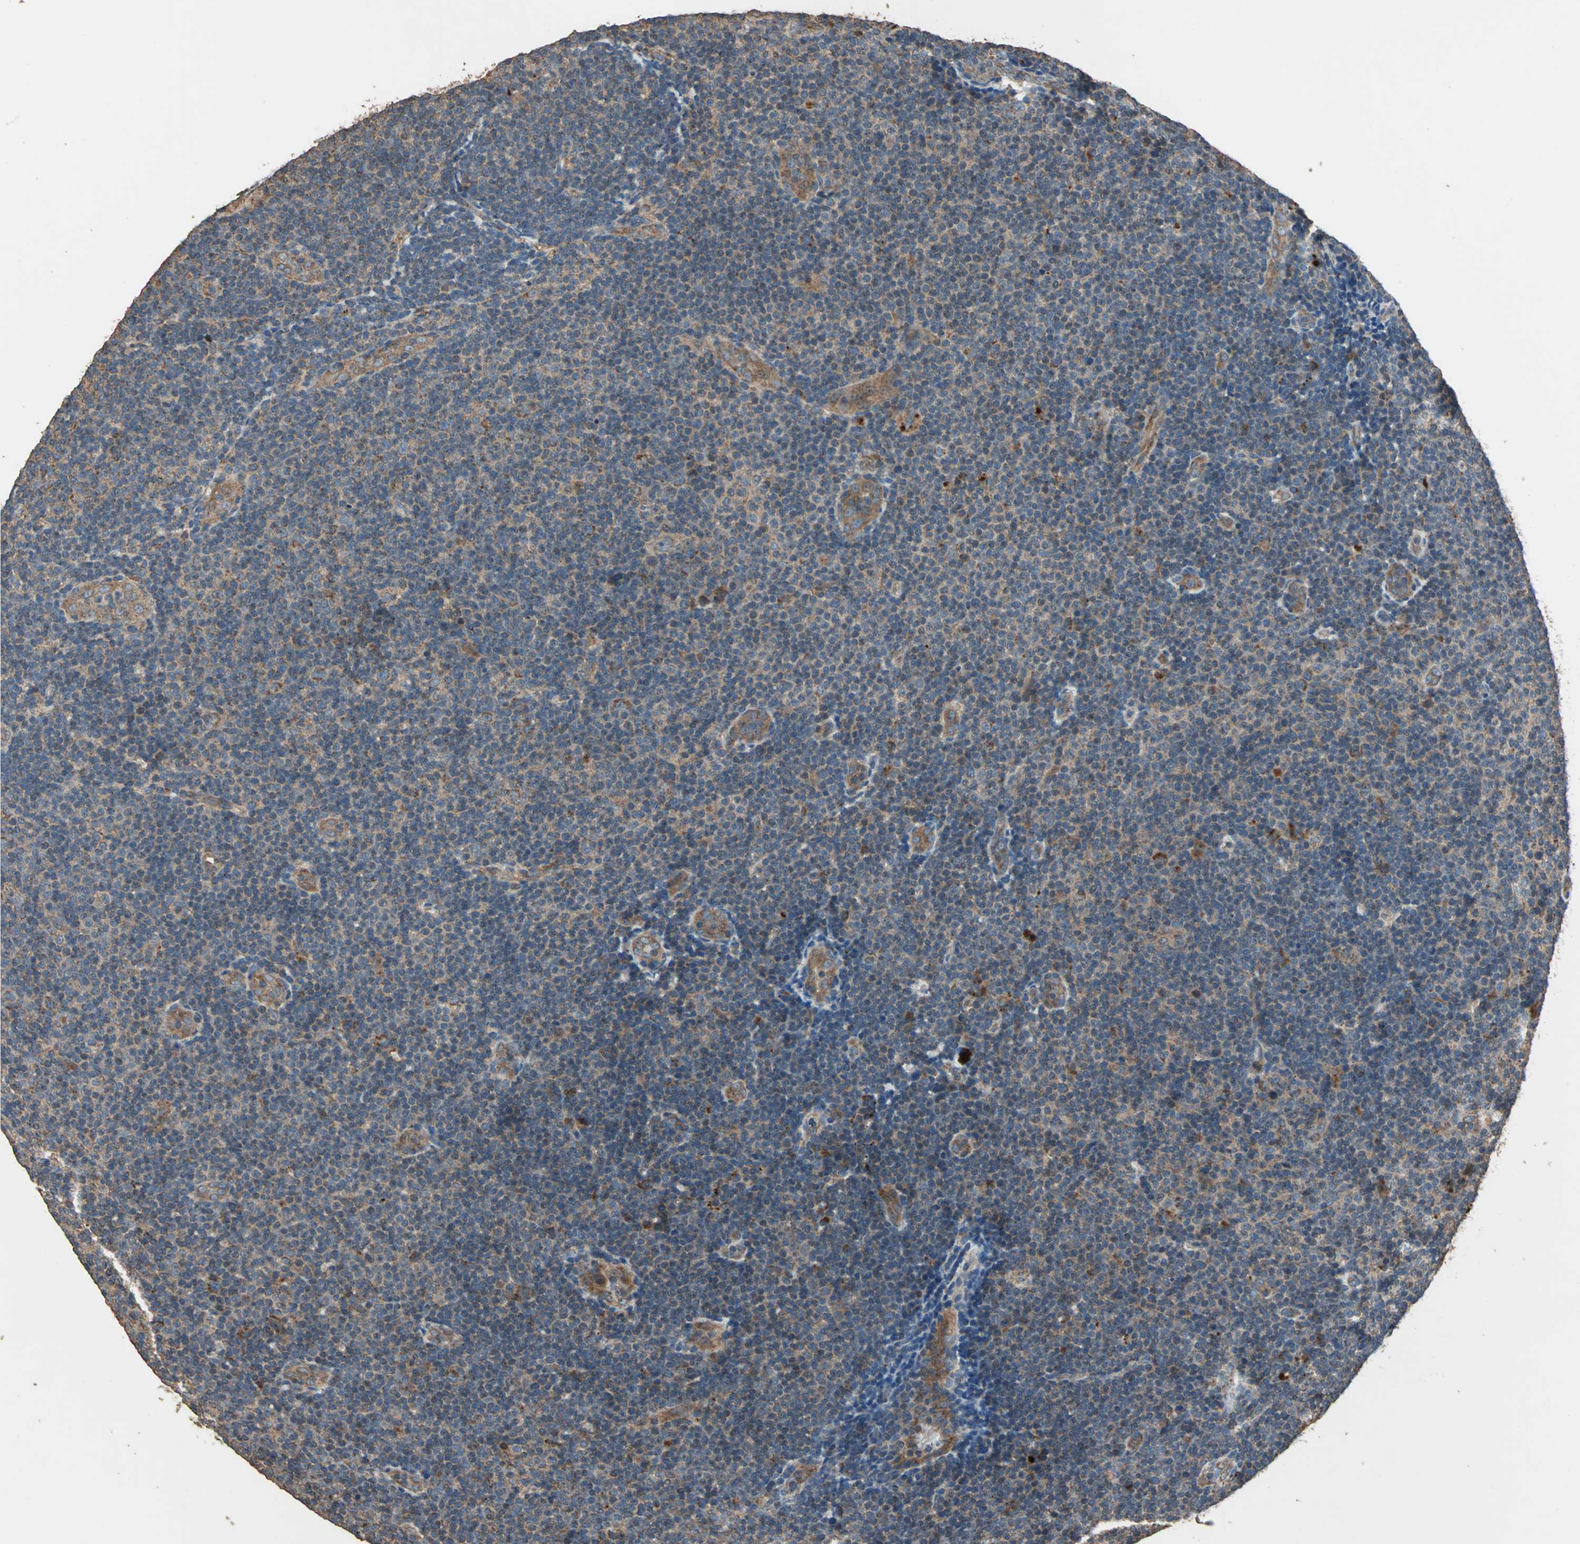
{"staining": {"intensity": "moderate", "quantity": ">75%", "location": "cytoplasmic/membranous"}, "tissue": "lymphoma", "cell_type": "Tumor cells", "image_type": "cancer", "snomed": [{"axis": "morphology", "description": "Malignant lymphoma, non-Hodgkin's type, Low grade"}, {"axis": "topography", "description": "Lymph node"}], "caption": "Moderate cytoplasmic/membranous positivity for a protein is appreciated in approximately >75% of tumor cells of lymphoma using IHC.", "gene": "POLRMT", "patient": {"sex": "male", "age": 83}}